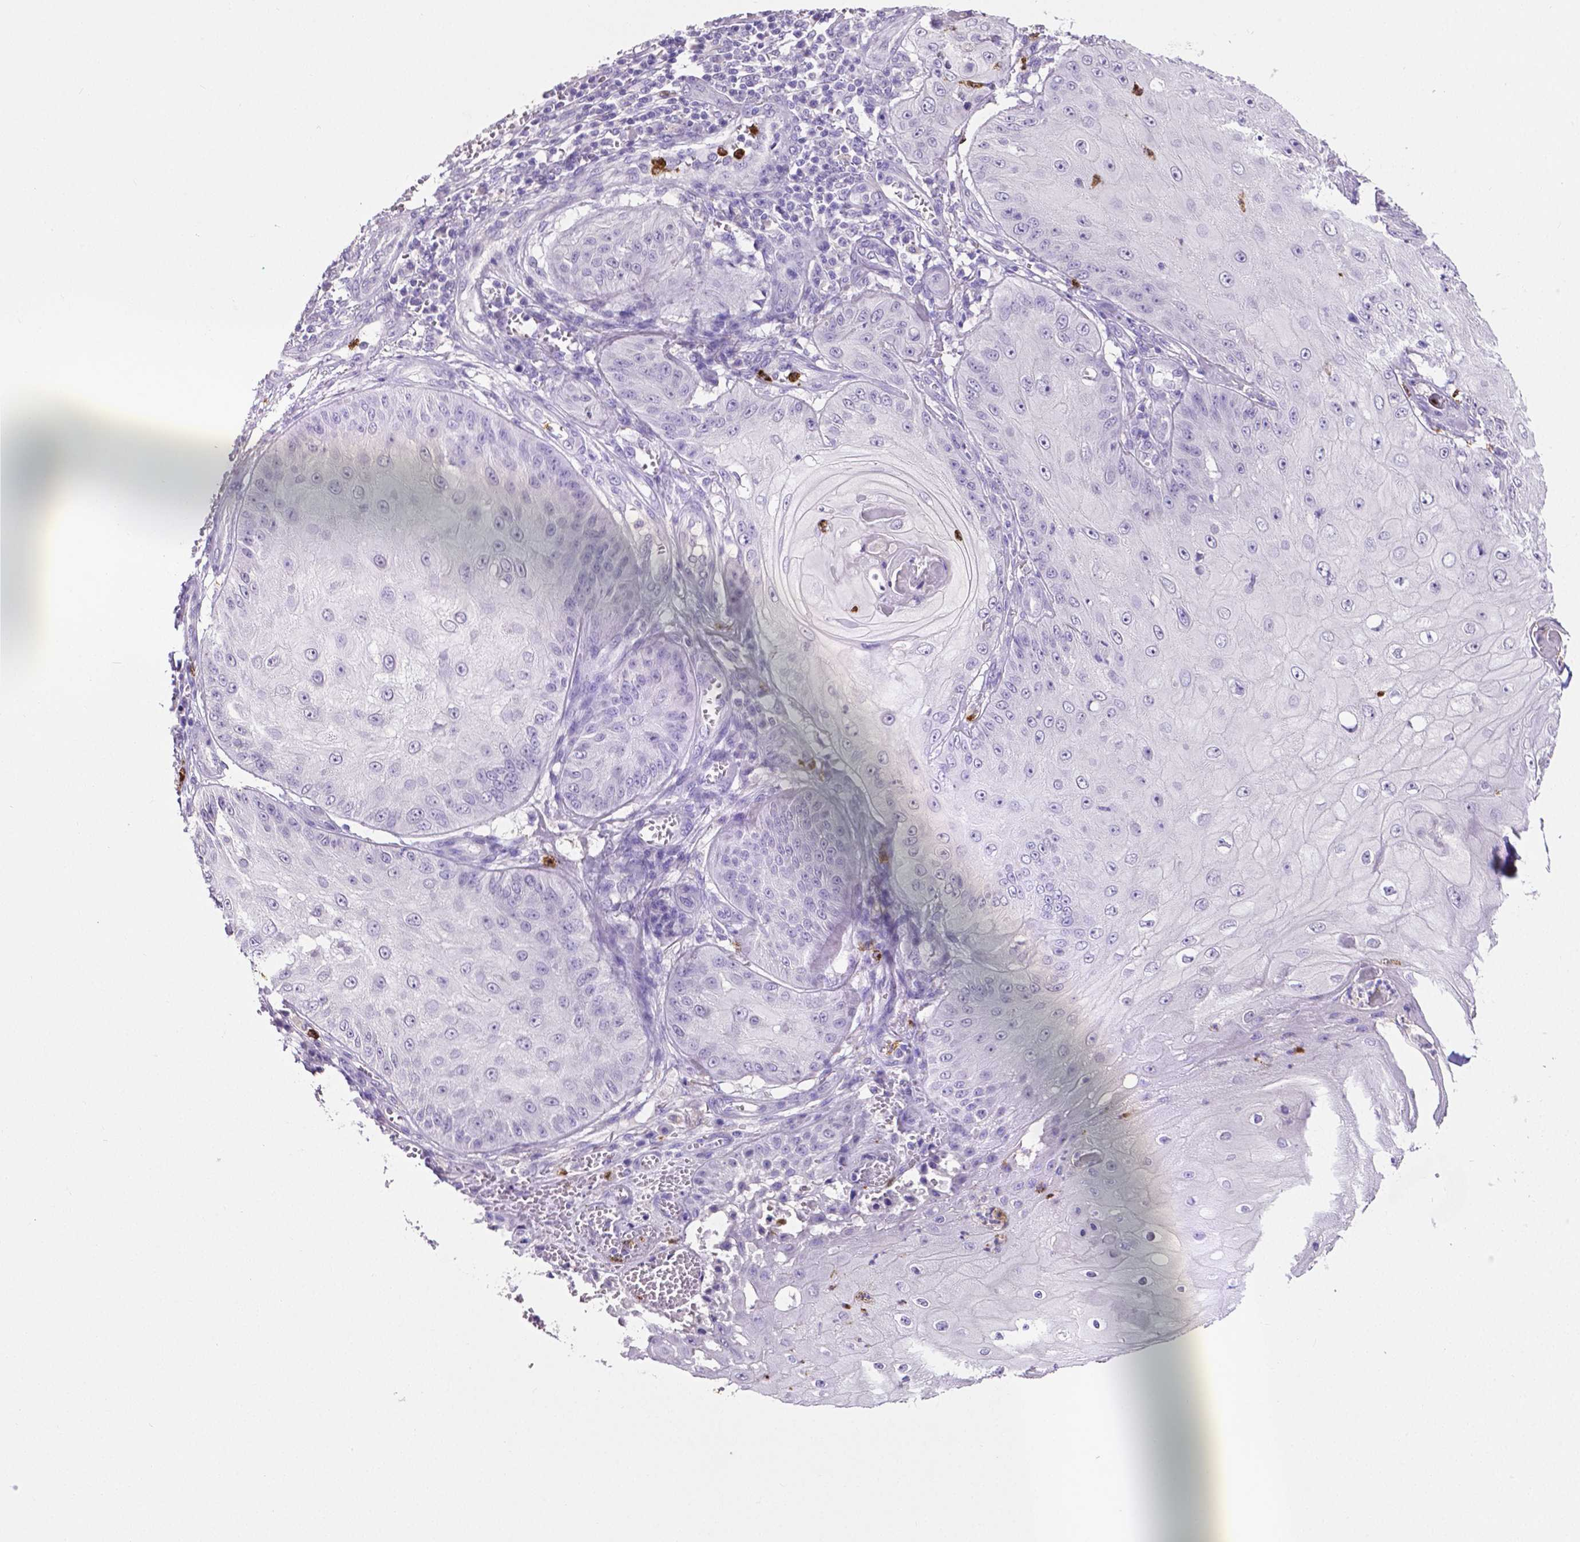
{"staining": {"intensity": "negative", "quantity": "none", "location": "none"}, "tissue": "skin cancer", "cell_type": "Tumor cells", "image_type": "cancer", "snomed": [{"axis": "morphology", "description": "Squamous cell carcinoma, NOS"}, {"axis": "topography", "description": "Skin"}], "caption": "DAB (3,3'-diaminobenzidine) immunohistochemical staining of human skin cancer (squamous cell carcinoma) displays no significant expression in tumor cells. (Brightfield microscopy of DAB immunohistochemistry at high magnification).", "gene": "MMP9", "patient": {"sex": "male", "age": 70}}